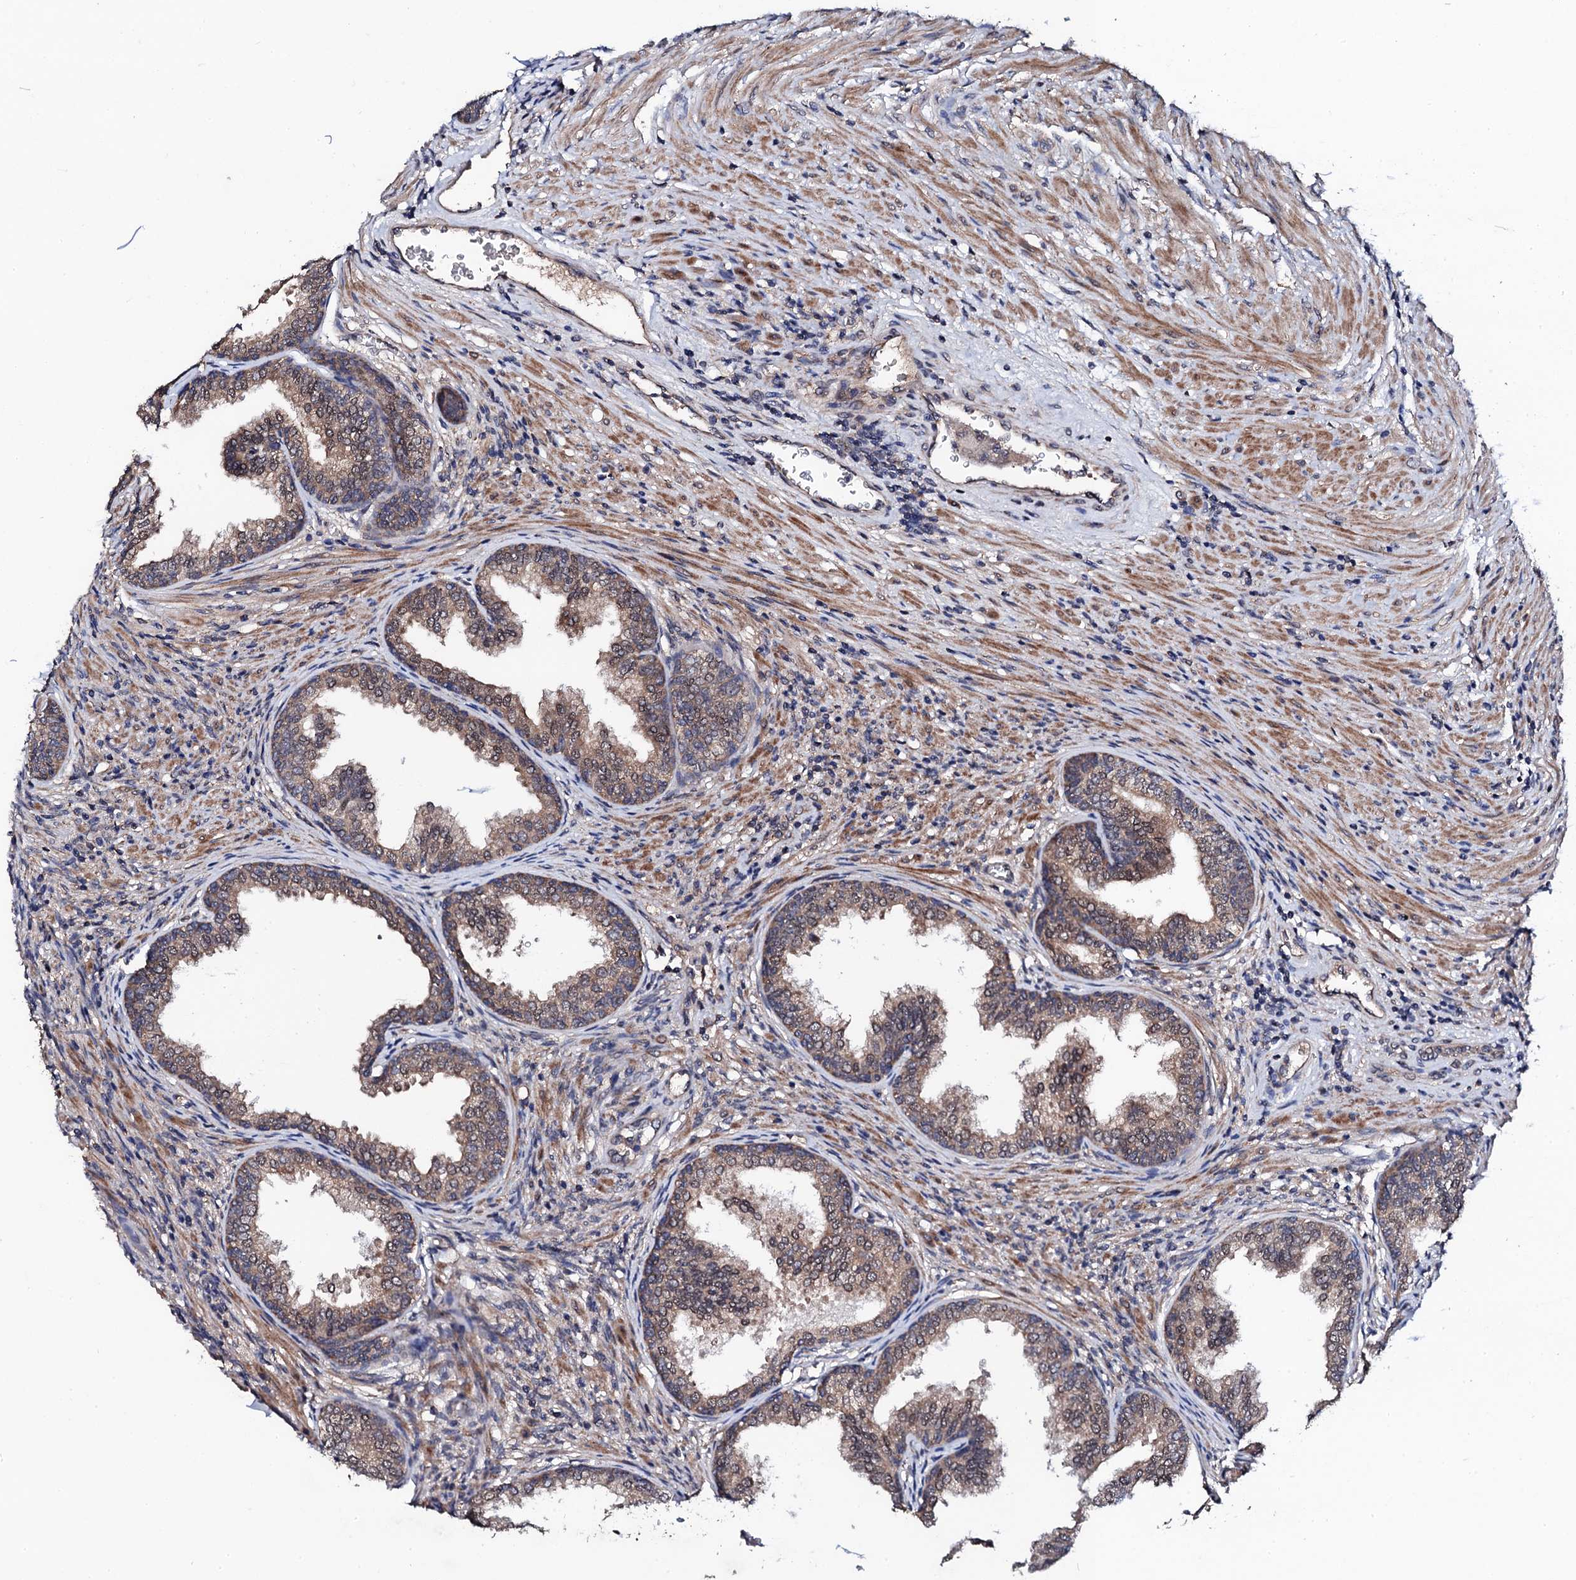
{"staining": {"intensity": "strong", "quantity": "25%-75%", "location": "cytoplasmic/membranous,nuclear"}, "tissue": "prostate", "cell_type": "Glandular cells", "image_type": "normal", "snomed": [{"axis": "morphology", "description": "Normal tissue, NOS"}, {"axis": "topography", "description": "Prostate"}], "caption": "An IHC histopathology image of normal tissue is shown. Protein staining in brown highlights strong cytoplasmic/membranous,nuclear positivity in prostate within glandular cells. The staining was performed using DAB to visualize the protein expression in brown, while the nuclei were stained in blue with hematoxylin (Magnification: 20x).", "gene": "IP6K1", "patient": {"sex": "male", "age": 76}}